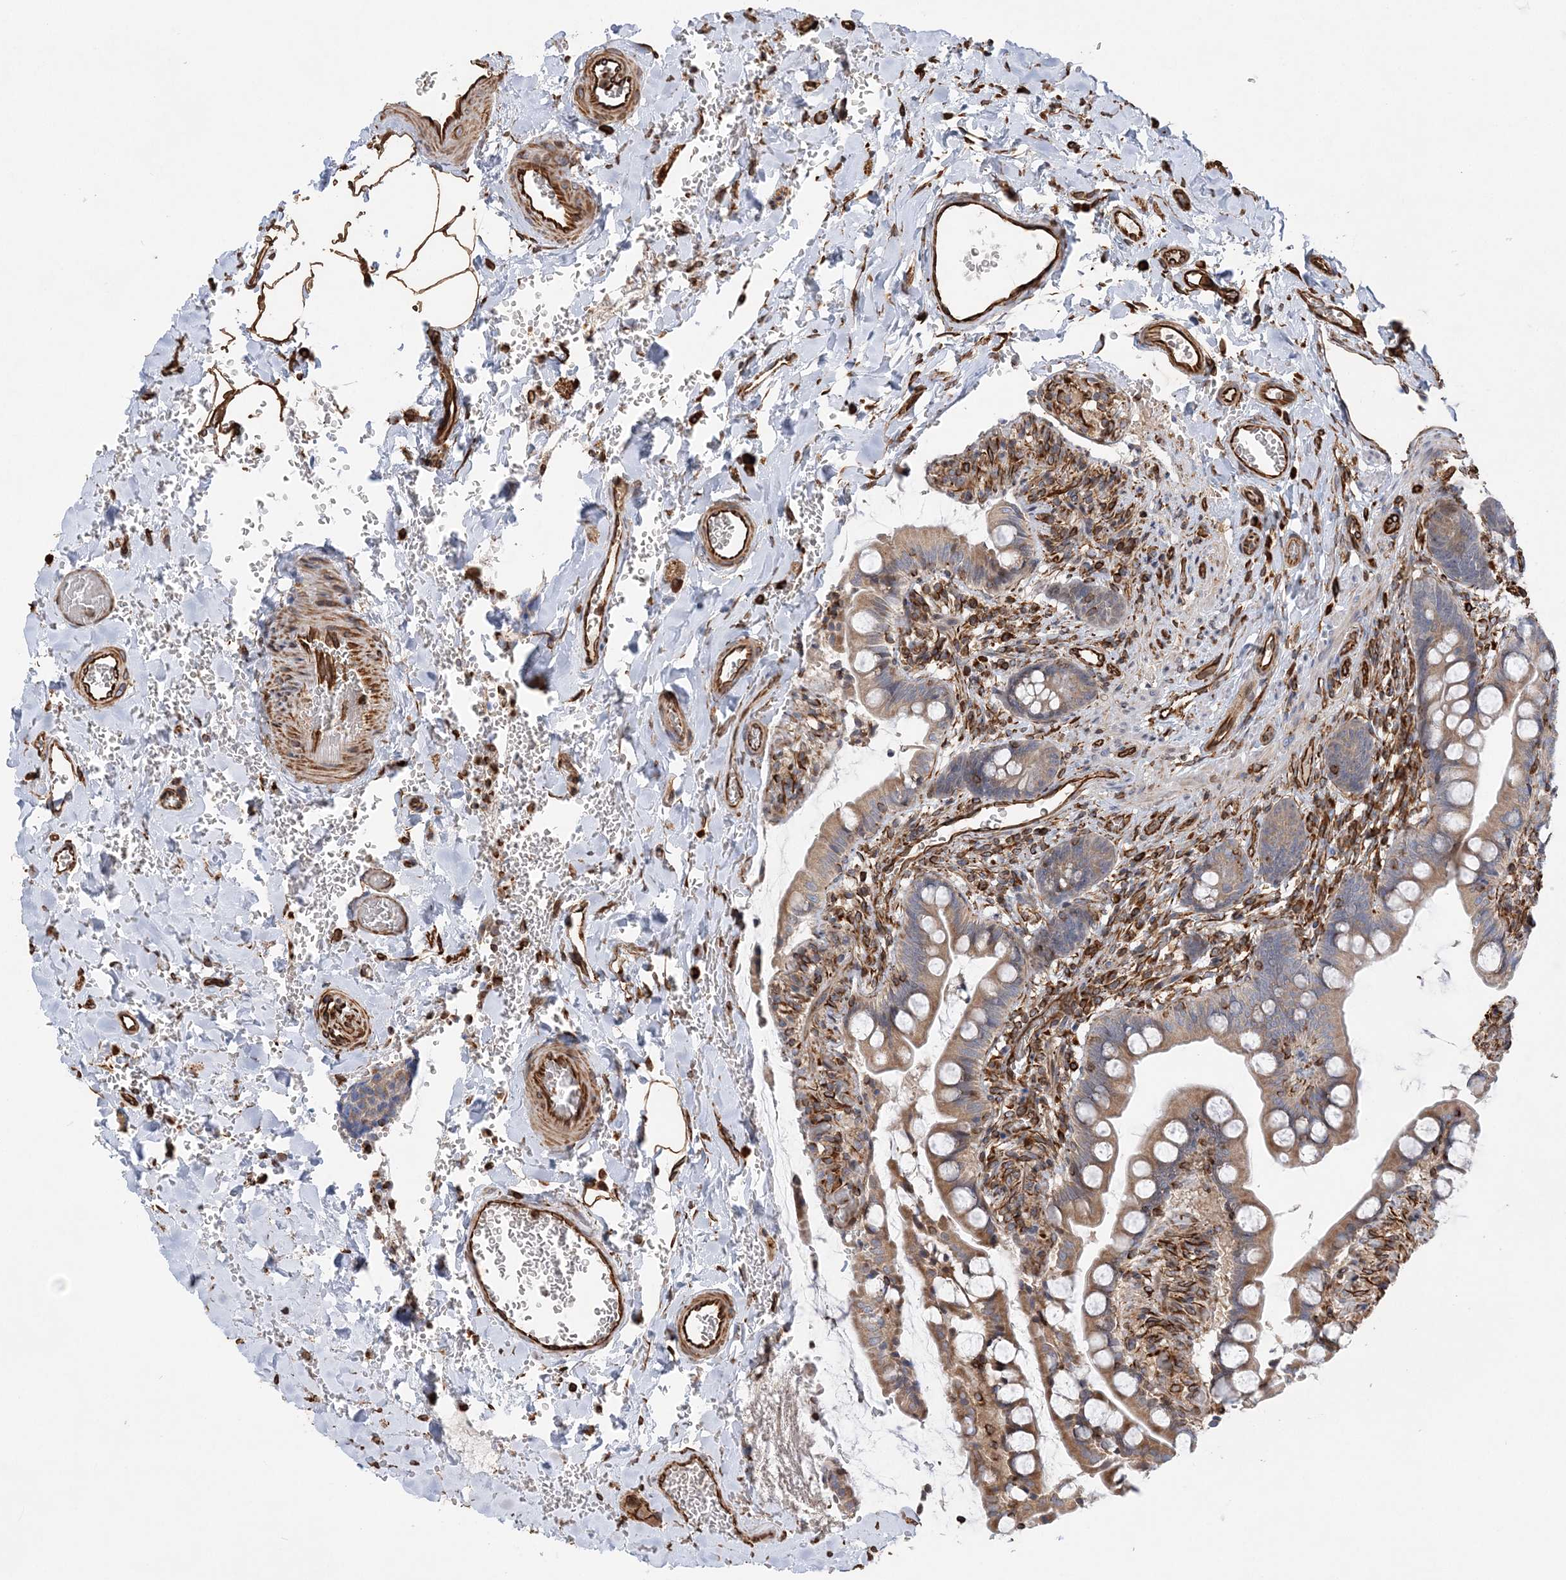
{"staining": {"intensity": "moderate", "quantity": ">75%", "location": "cytoplasmic/membranous"}, "tissue": "small intestine", "cell_type": "Glandular cells", "image_type": "normal", "snomed": [{"axis": "morphology", "description": "Normal tissue, NOS"}, {"axis": "topography", "description": "Small intestine"}], "caption": "Small intestine stained with IHC demonstrates moderate cytoplasmic/membranous positivity in about >75% of glandular cells.", "gene": "FAM114A2", "patient": {"sex": "male", "age": 52}}